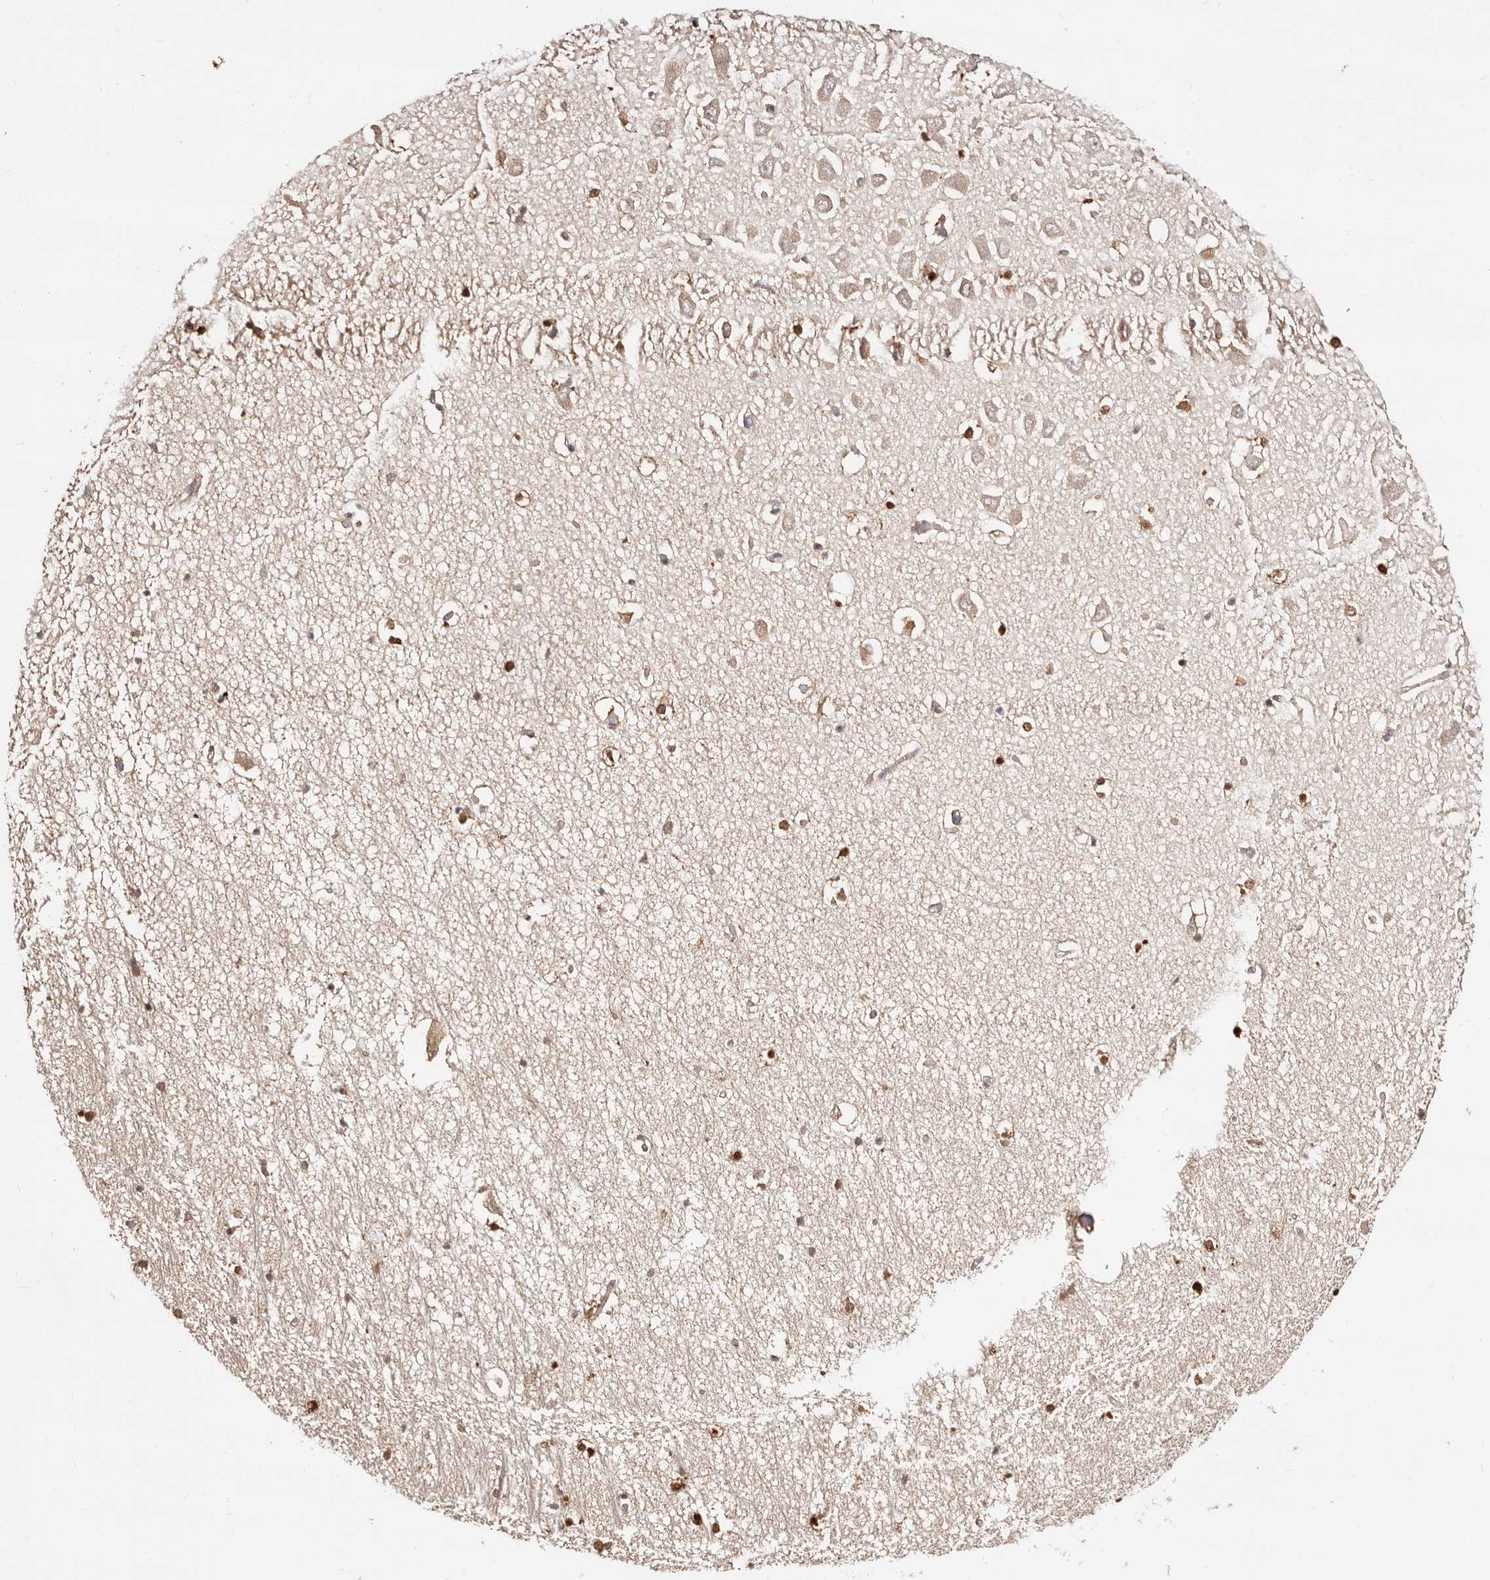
{"staining": {"intensity": "moderate", "quantity": "25%-75%", "location": "cytoplasmic/membranous,nuclear"}, "tissue": "hippocampus", "cell_type": "Glial cells", "image_type": "normal", "snomed": [{"axis": "morphology", "description": "Normal tissue, NOS"}, {"axis": "topography", "description": "Hippocampus"}], "caption": "Moderate cytoplasmic/membranous,nuclear staining is seen in approximately 25%-75% of glial cells in unremarkable hippocampus.", "gene": "TKT", "patient": {"sex": "male", "age": 70}}